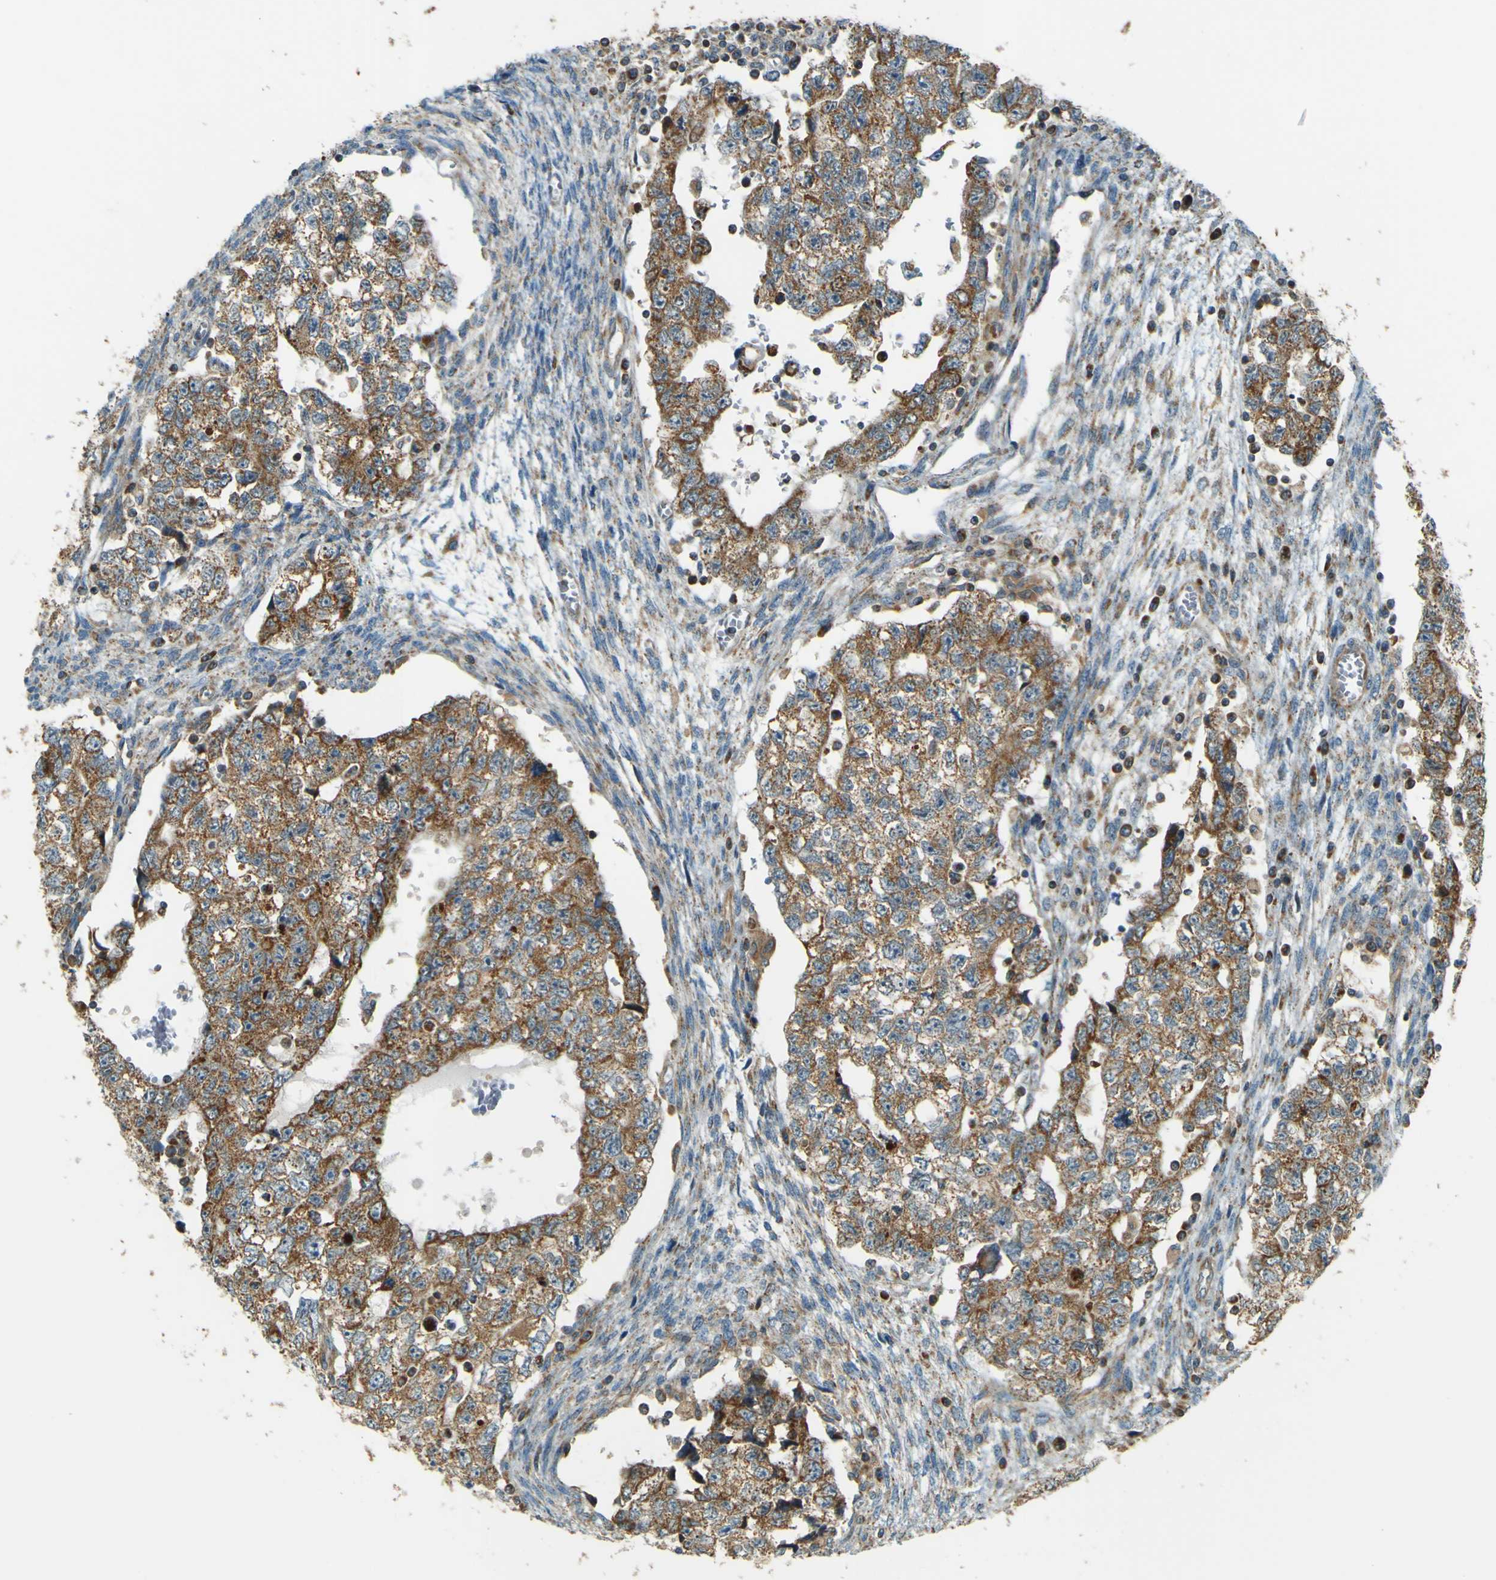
{"staining": {"intensity": "moderate", "quantity": ">75%", "location": "cytoplasmic/membranous"}, "tissue": "testis cancer", "cell_type": "Tumor cells", "image_type": "cancer", "snomed": [{"axis": "morphology", "description": "Seminoma, NOS"}, {"axis": "morphology", "description": "Carcinoma, Embryonal, NOS"}, {"axis": "topography", "description": "Testis"}], "caption": "Tumor cells display medium levels of moderate cytoplasmic/membranous positivity in about >75% of cells in human testis seminoma.", "gene": "DNAJC5", "patient": {"sex": "male", "age": 38}}